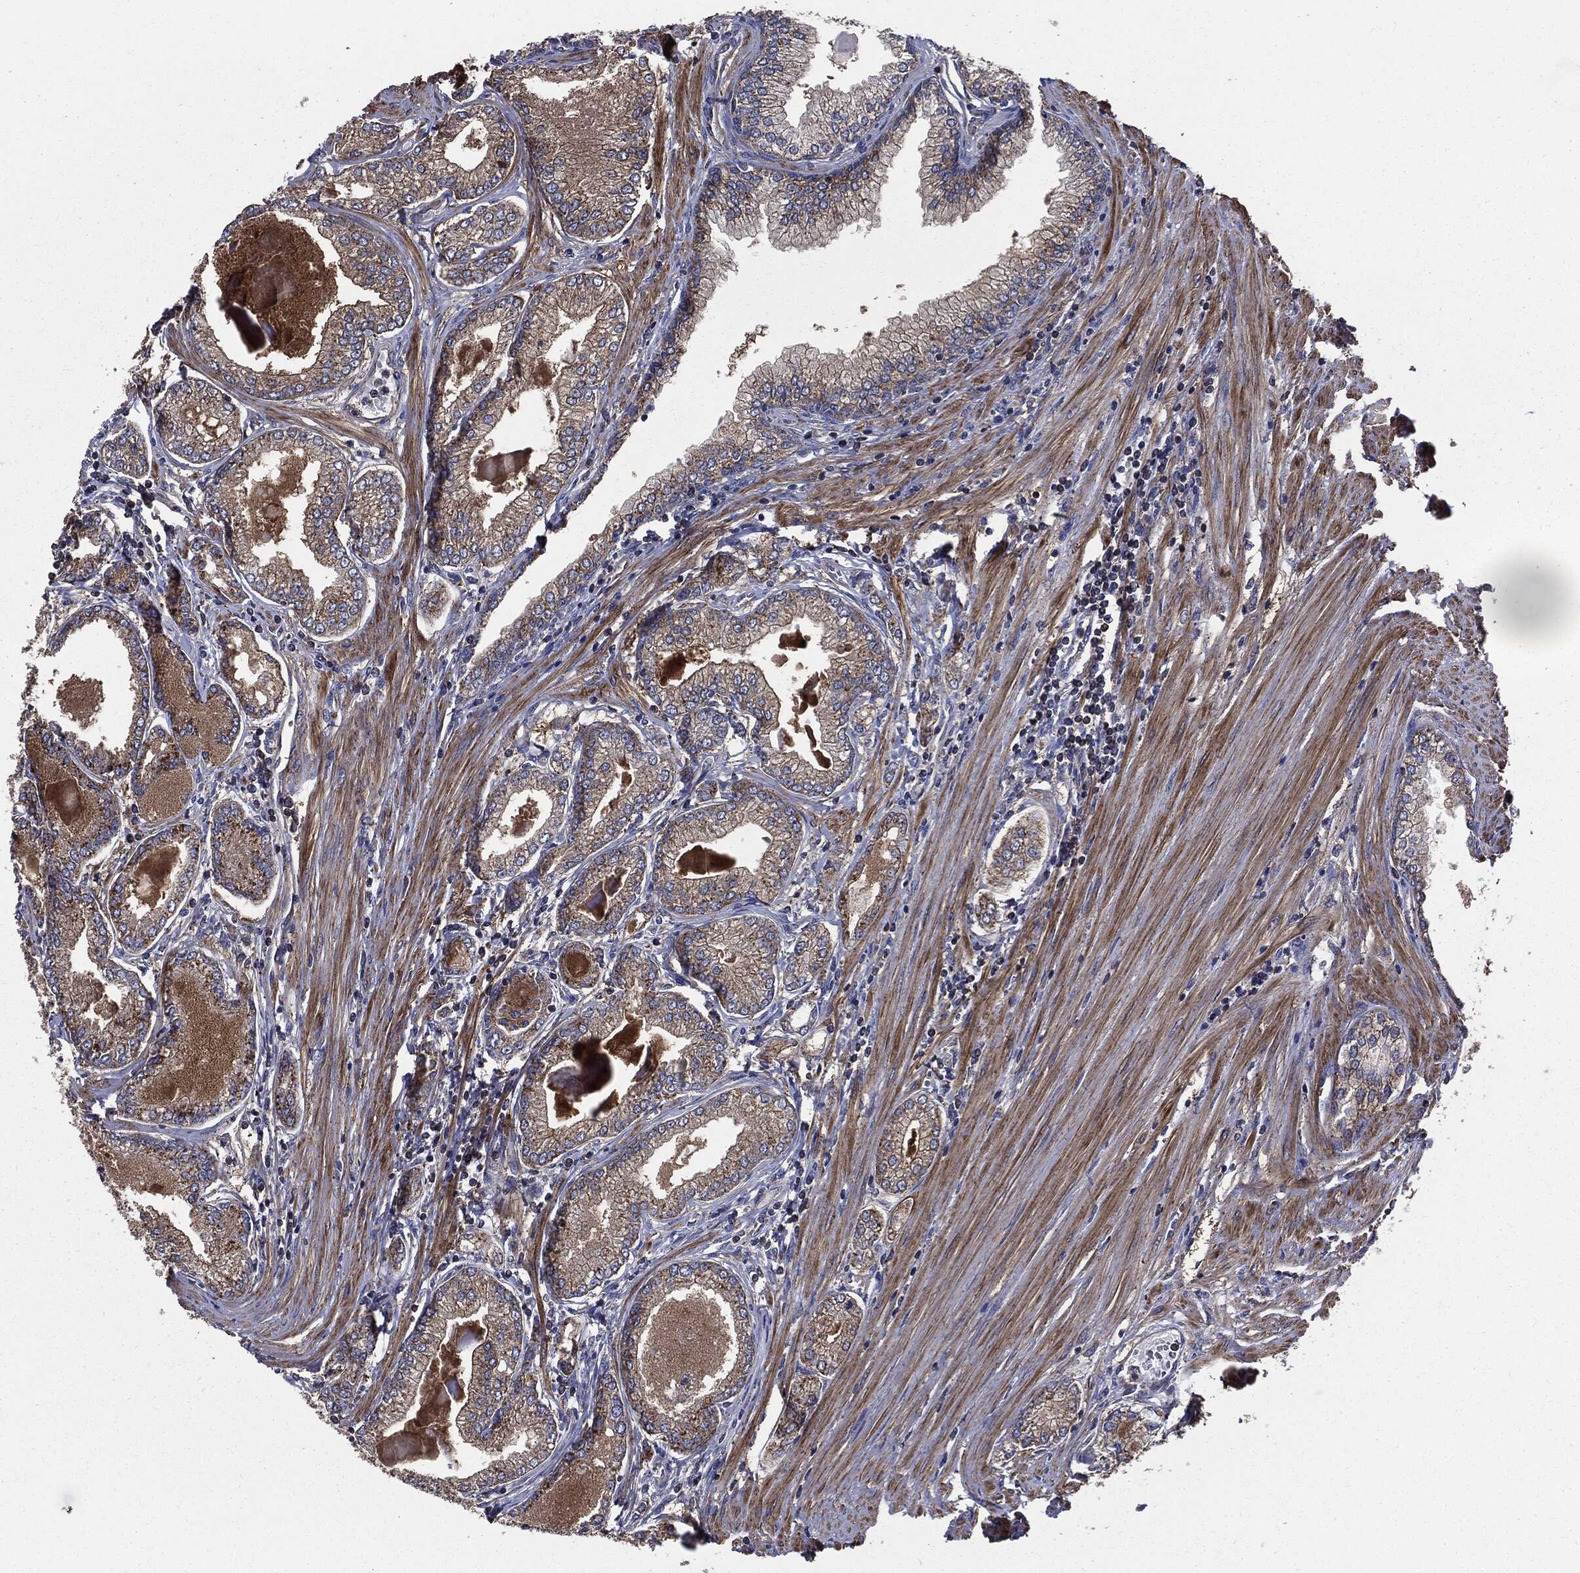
{"staining": {"intensity": "moderate", "quantity": ">75%", "location": "cytoplasmic/membranous"}, "tissue": "prostate cancer", "cell_type": "Tumor cells", "image_type": "cancer", "snomed": [{"axis": "morphology", "description": "Adenocarcinoma, Low grade"}, {"axis": "topography", "description": "Prostate"}], "caption": "This image exhibits immunohistochemistry staining of adenocarcinoma (low-grade) (prostate), with medium moderate cytoplasmic/membranous staining in about >75% of tumor cells.", "gene": "PDCD6IP", "patient": {"sex": "male", "age": 72}}